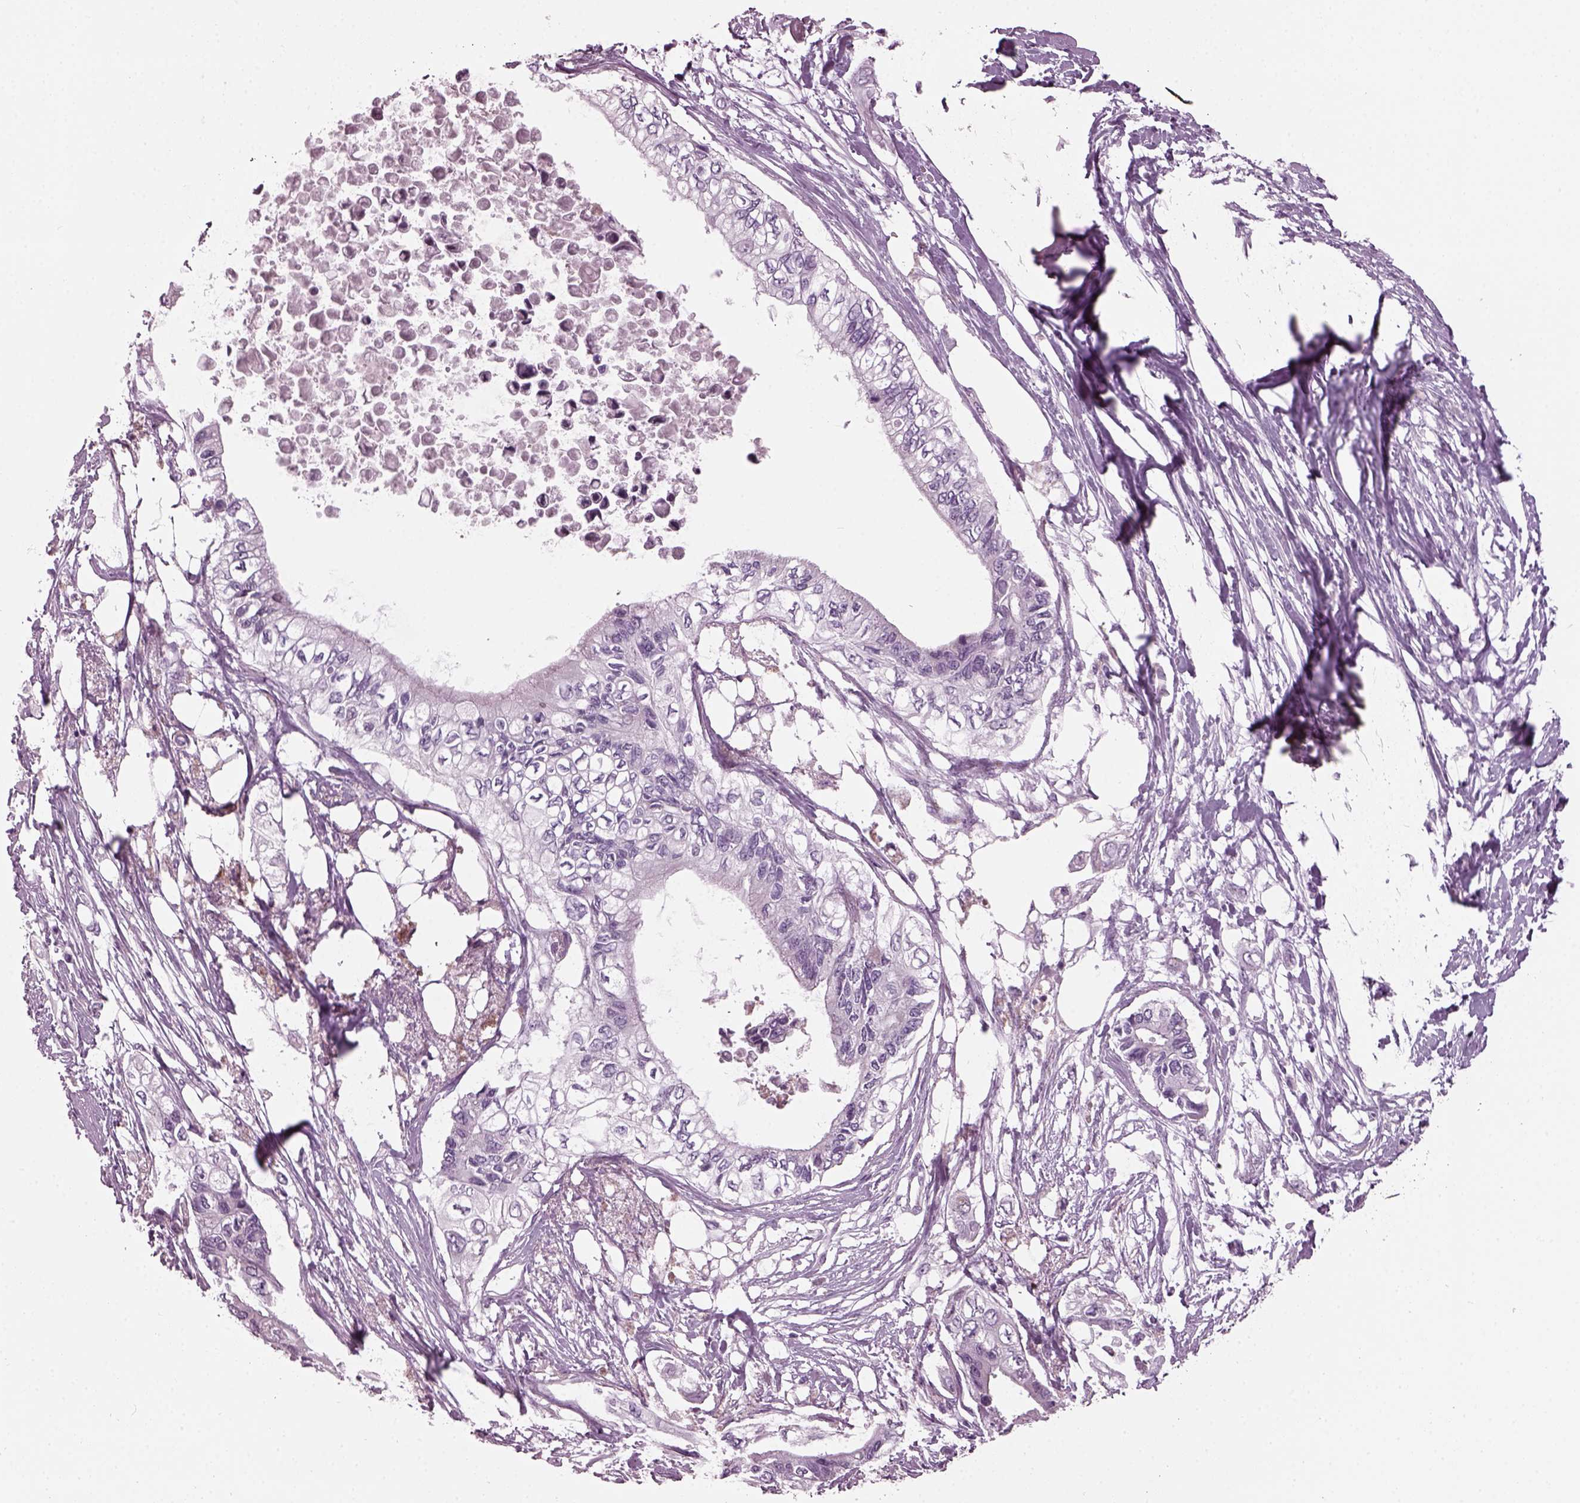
{"staining": {"intensity": "negative", "quantity": "none", "location": "none"}, "tissue": "pancreatic cancer", "cell_type": "Tumor cells", "image_type": "cancer", "snomed": [{"axis": "morphology", "description": "Adenocarcinoma, NOS"}, {"axis": "topography", "description": "Pancreas"}], "caption": "There is no significant staining in tumor cells of pancreatic cancer (adenocarcinoma).", "gene": "DPYSL5", "patient": {"sex": "female", "age": 63}}